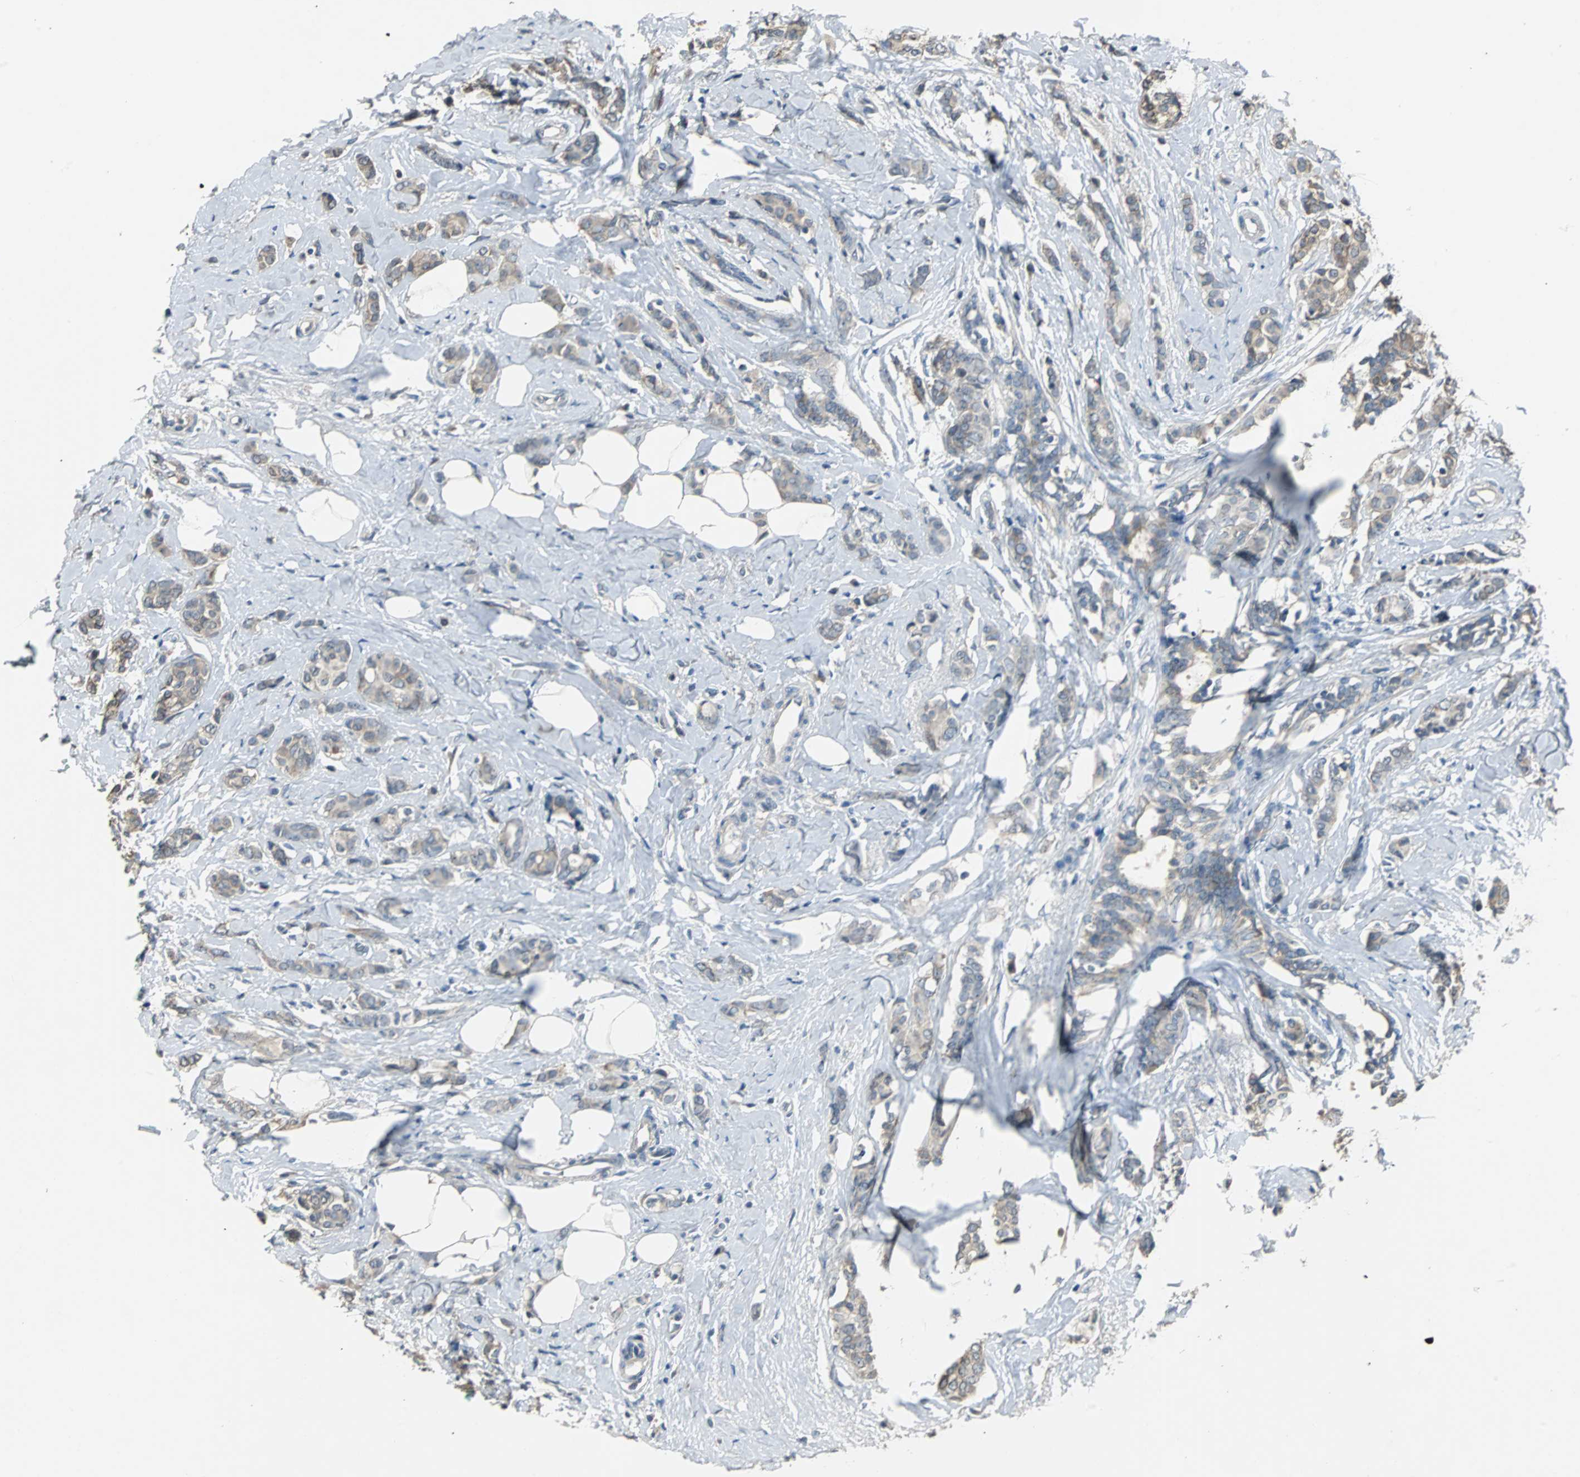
{"staining": {"intensity": "weak", "quantity": "25%-75%", "location": "cytoplasmic/membranous"}, "tissue": "breast cancer", "cell_type": "Tumor cells", "image_type": "cancer", "snomed": [{"axis": "morphology", "description": "Lobular carcinoma"}, {"axis": "topography", "description": "Breast"}], "caption": "An image showing weak cytoplasmic/membranous expression in about 25%-75% of tumor cells in breast cancer, as visualized by brown immunohistochemical staining.", "gene": "ABHD2", "patient": {"sex": "female", "age": 60}}